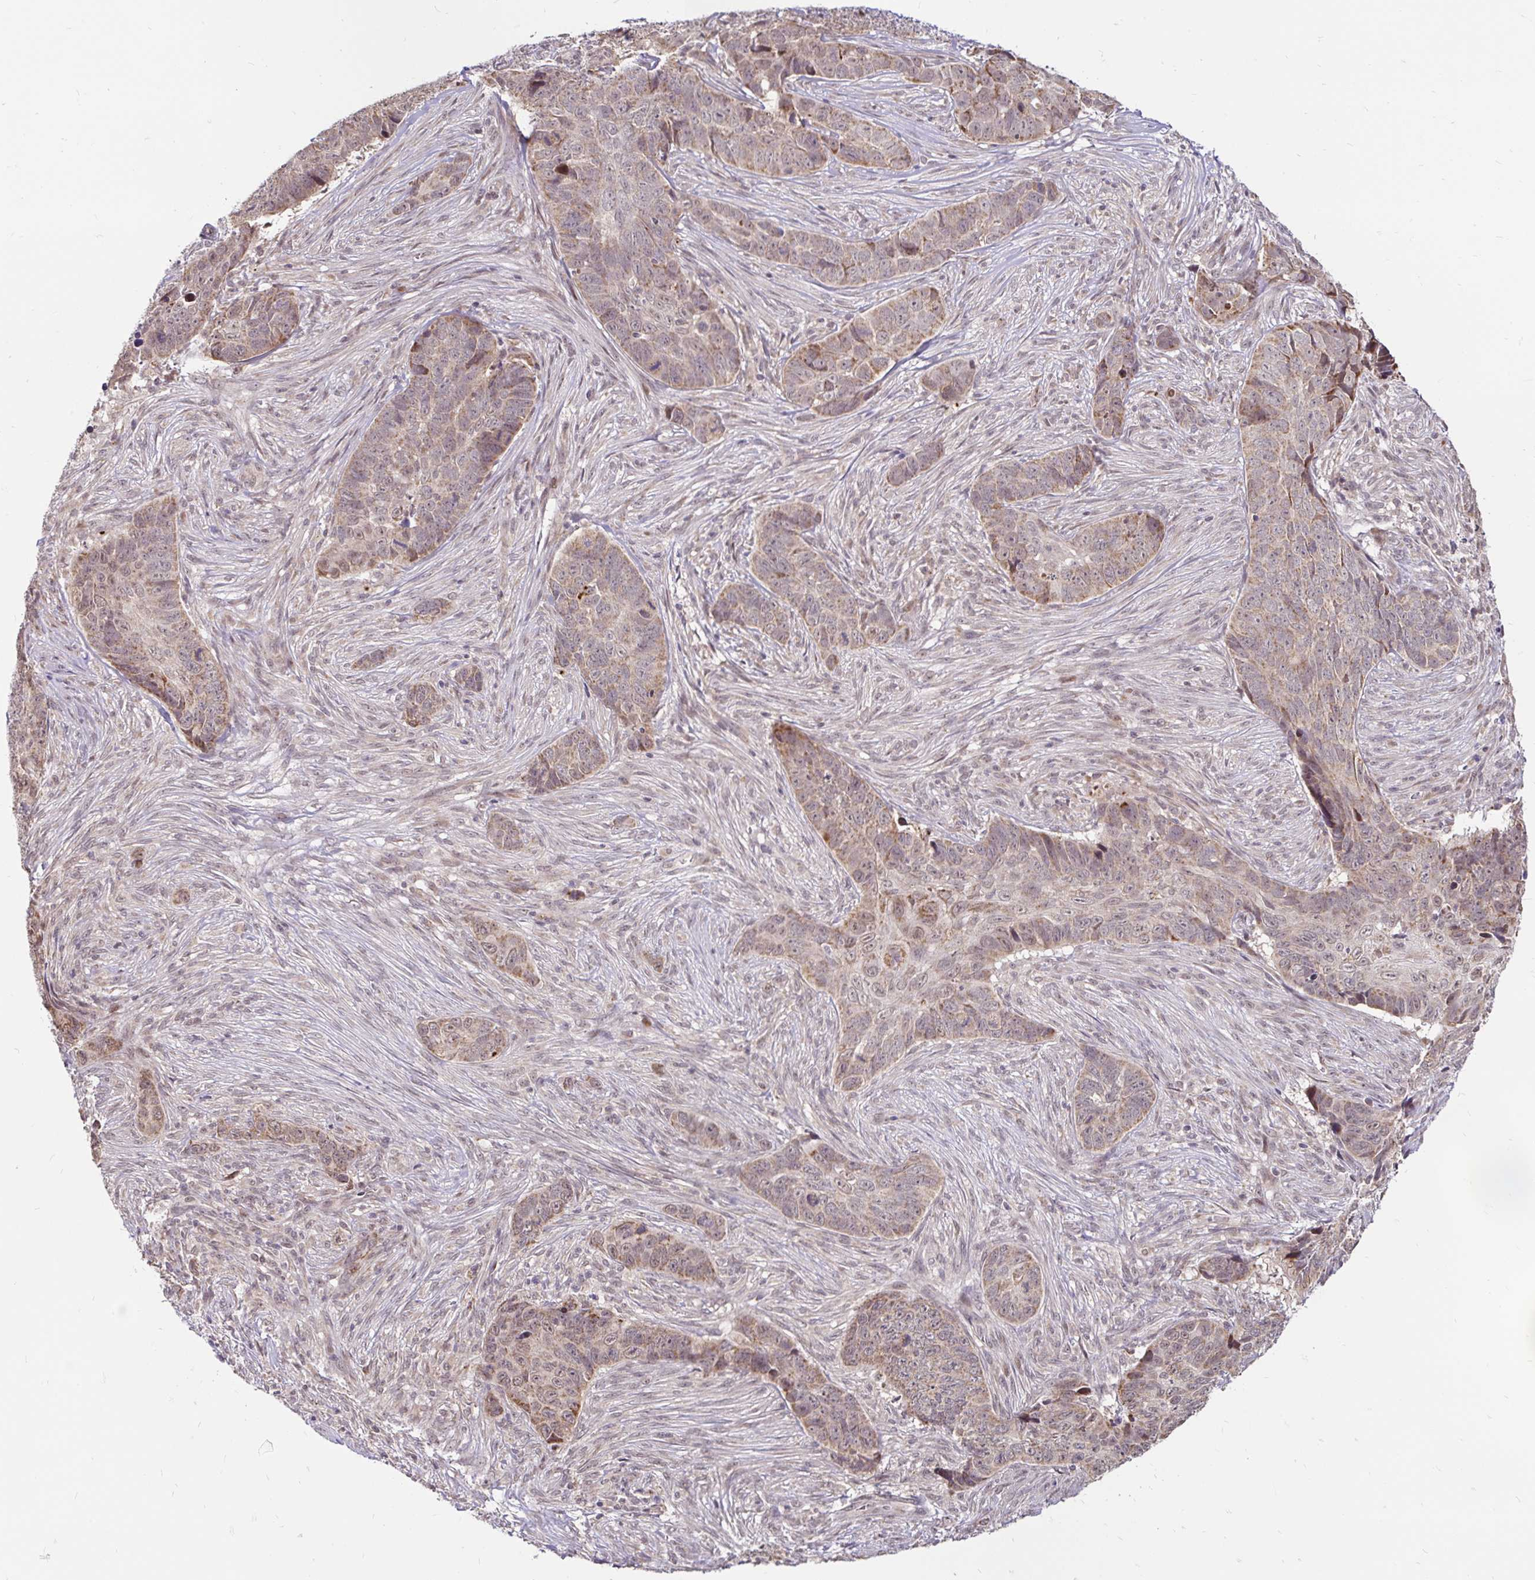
{"staining": {"intensity": "moderate", "quantity": "25%-75%", "location": "cytoplasmic/membranous"}, "tissue": "skin cancer", "cell_type": "Tumor cells", "image_type": "cancer", "snomed": [{"axis": "morphology", "description": "Basal cell carcinoma"}, {"axis": "topography", "description": "Skin"}], "caption": "Immunohistochemistry (DAB) staining of skin cancer (basal cell carcinoma) shows moderate cytoplasmic/membranous protein expression in about 25%-75% of tumor cells. The staining is performed using DAB brown chromogen to label protein expression. The nuclei are counter-stained blue using hematoxylin.", "gene": "TIMM50", "patient": {"sex": "female", "age": 82}}